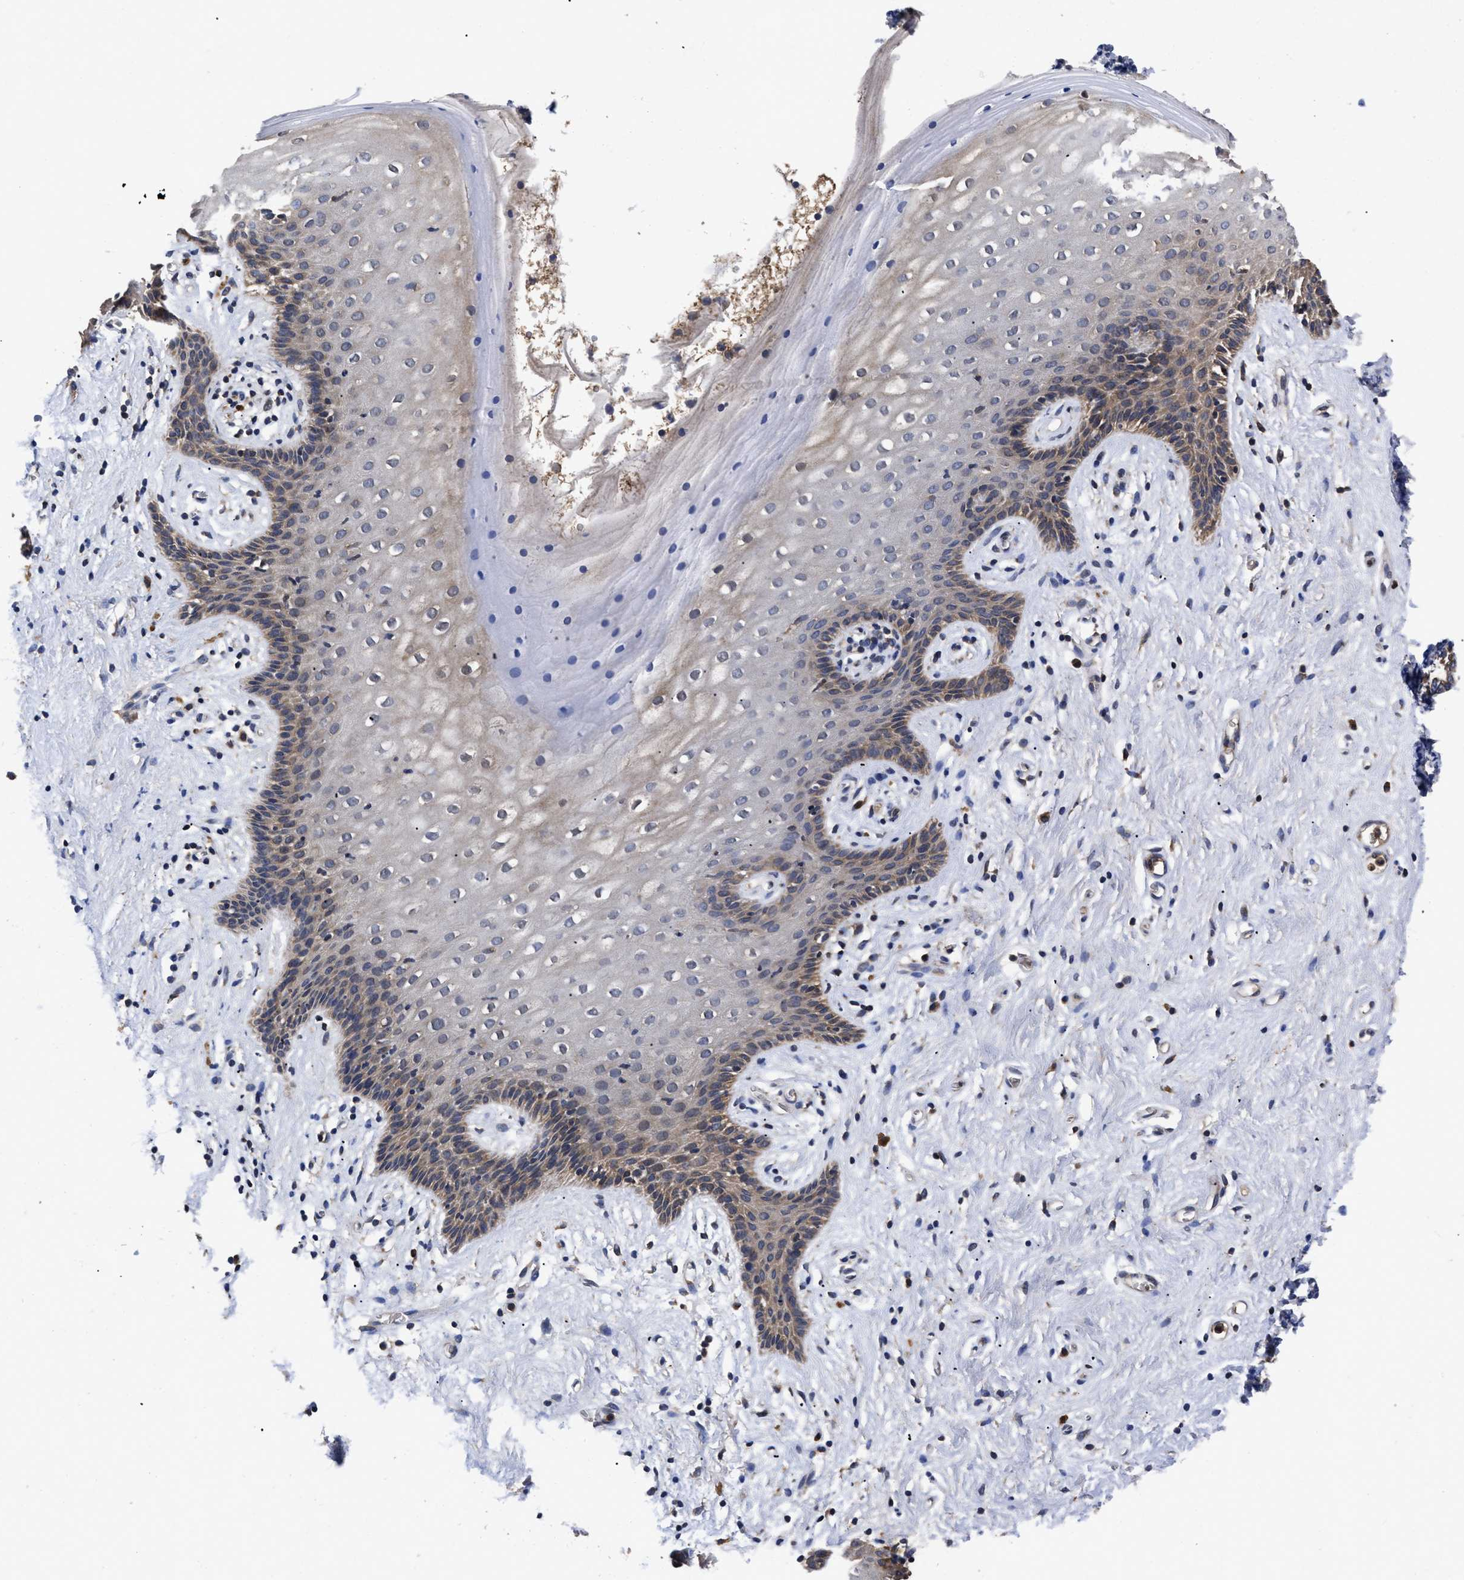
{"staining": {"intensity": "weak", "quantity": "<25%", "location": "cytoplasmic/membranous"}, "tissue": "vagina", "cell_type": "Squamous epithelial cells", "image_type": "normal", "snomed": [{"axis": "morphology", "description": "Normal tissue, NOS"}, {"axis": "topography", "description": "Vagina"}], "caption": "Immunohistochemical staining of normal vagina exhibits no significant expression in squamous epithelial cells. Brightfield microscopy of IHC stained with DAB (brown) and hematoxylin (blue), captured at high magnification.", "gene": "LRRC3", "patient": {"sex": "female", "age": 44}}